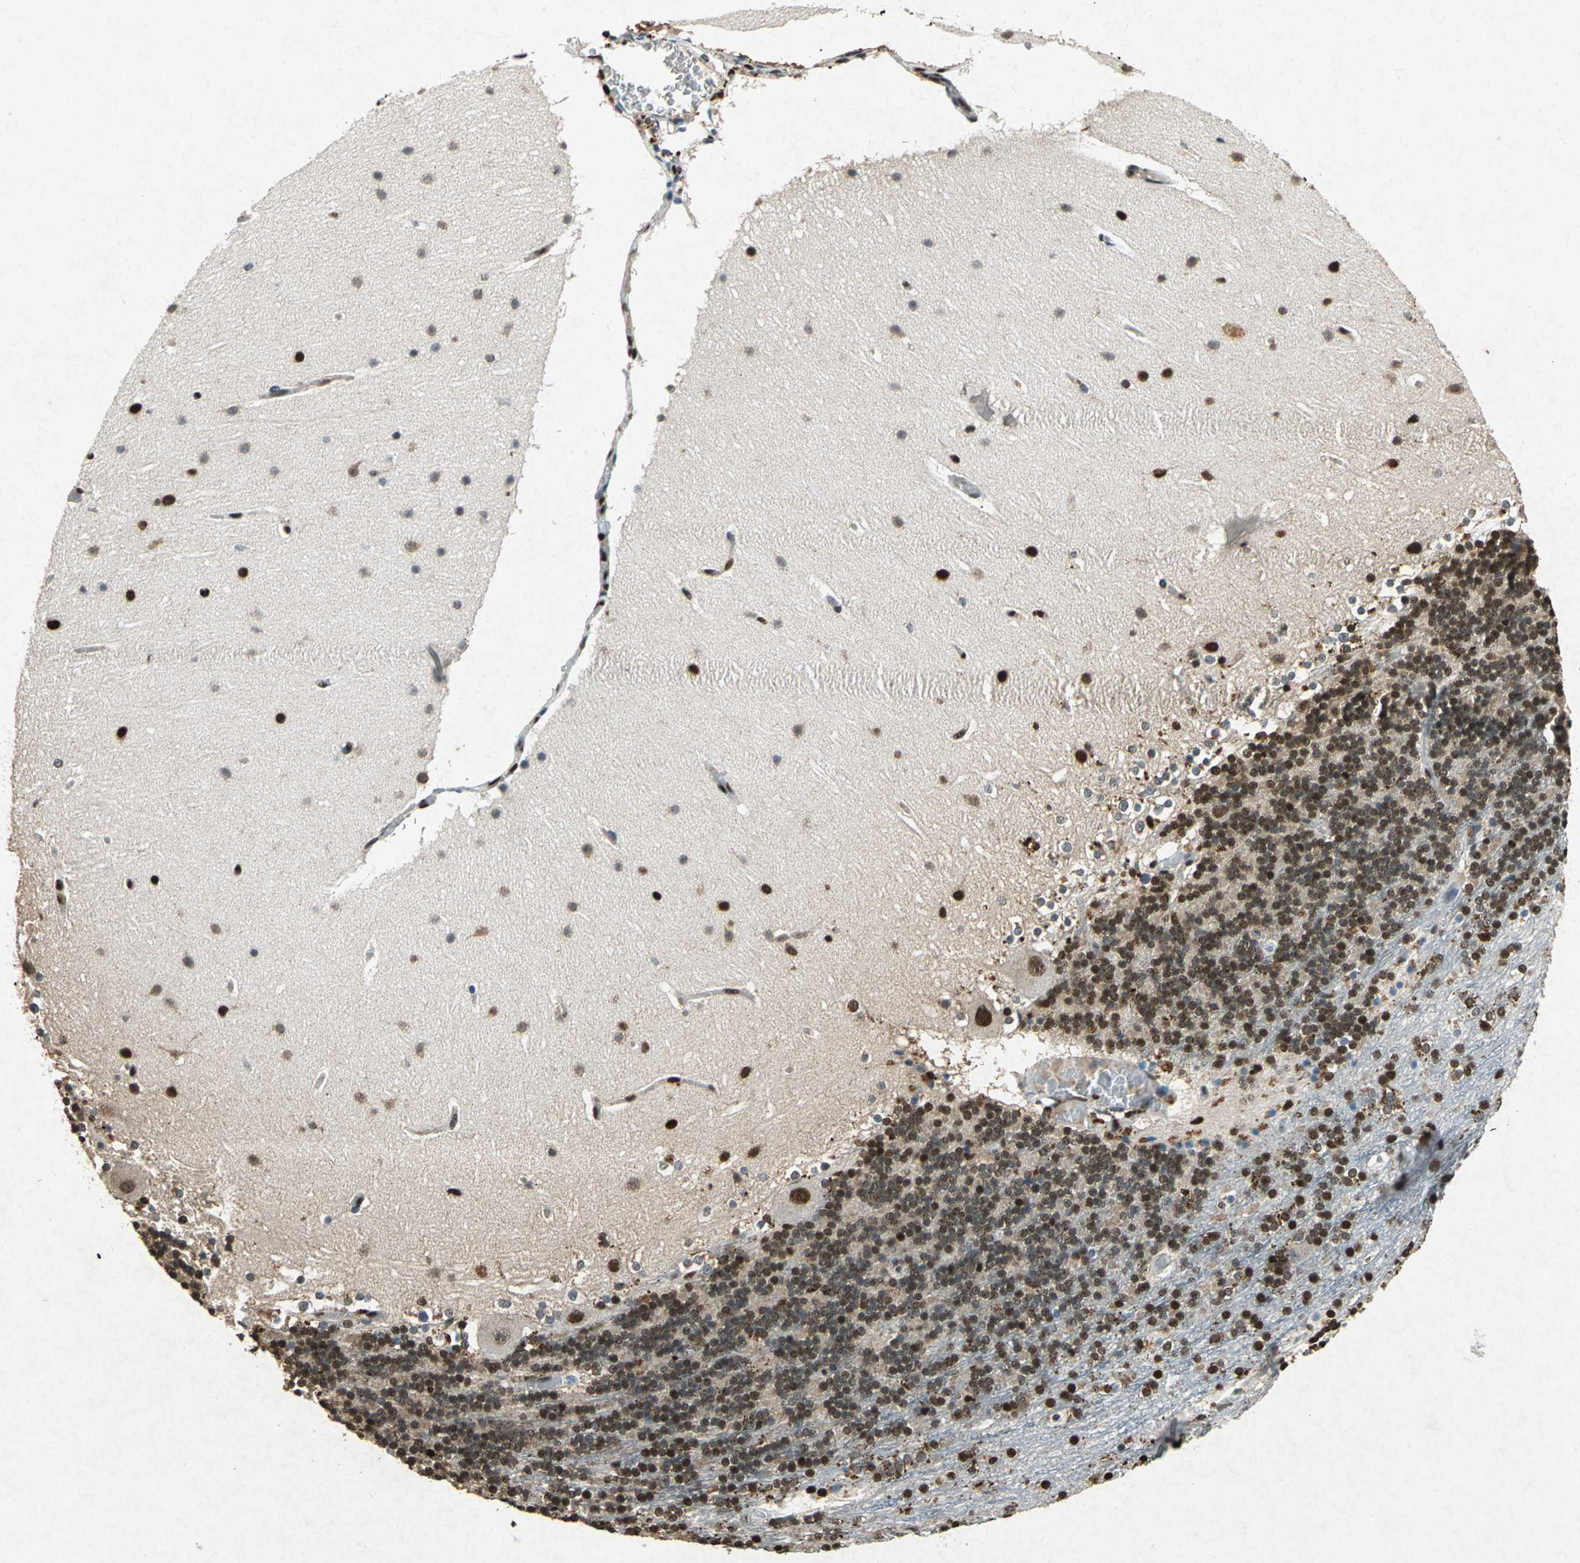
{"staining": {"intensity": "strong", "quantity": ">75%", "location": "nuclear"}, "tissue": "cerebellum", "cell_type": "Cells in granular layer", "image_type": "normal", "snomed": [{"axis": "morphology", "description": "Normal tissue, NOS"}, {"axis": "topography", "description": "Cerebellum"}], "caption": "Protein expression analysis of normal human cerebellum reveals strong nuclear expression in about >75% of cells in granular layer. The staining was performed using DAB, with brown indicating positive protein expression. Nuclei are stained blue with hematoxylin.", "gene": "ANP32A", "patient": {"sex": "female", "age": 19}}